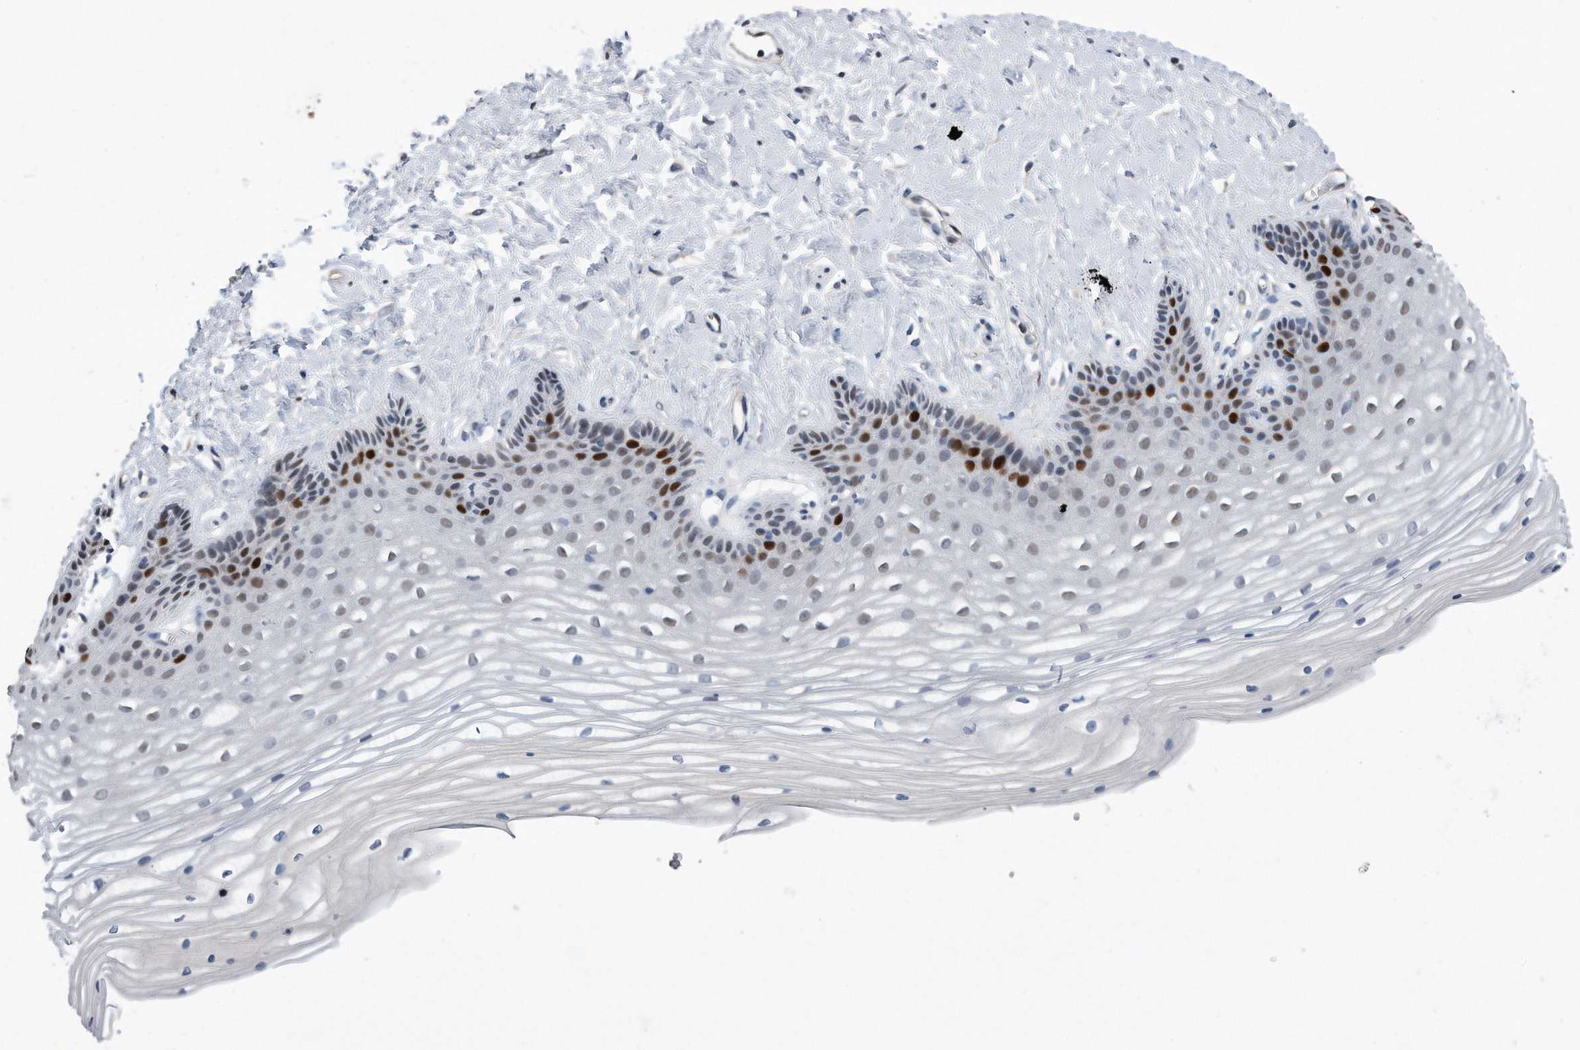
{"staining": {"intensity": "strong", "quantity": "25%-75%", "location": "nuclear"}, "tissue": "vagina", "cell_type": "Squamous epithelial cells", "image_type": "normal", "snomed": [{"axis": "morphology", "description": "Normal tissue, NOS"}, {"axis": "topography", "description": "Vagina"}, {"axis": "topography", "description": "Cervix"}], "caption": "Squamous epithelial cells display strong nuclear staining in approximately 25%-75% of cells in benign vagina.", "gene": "PCNA", "patient": {"sex": "female", "age": 40}}